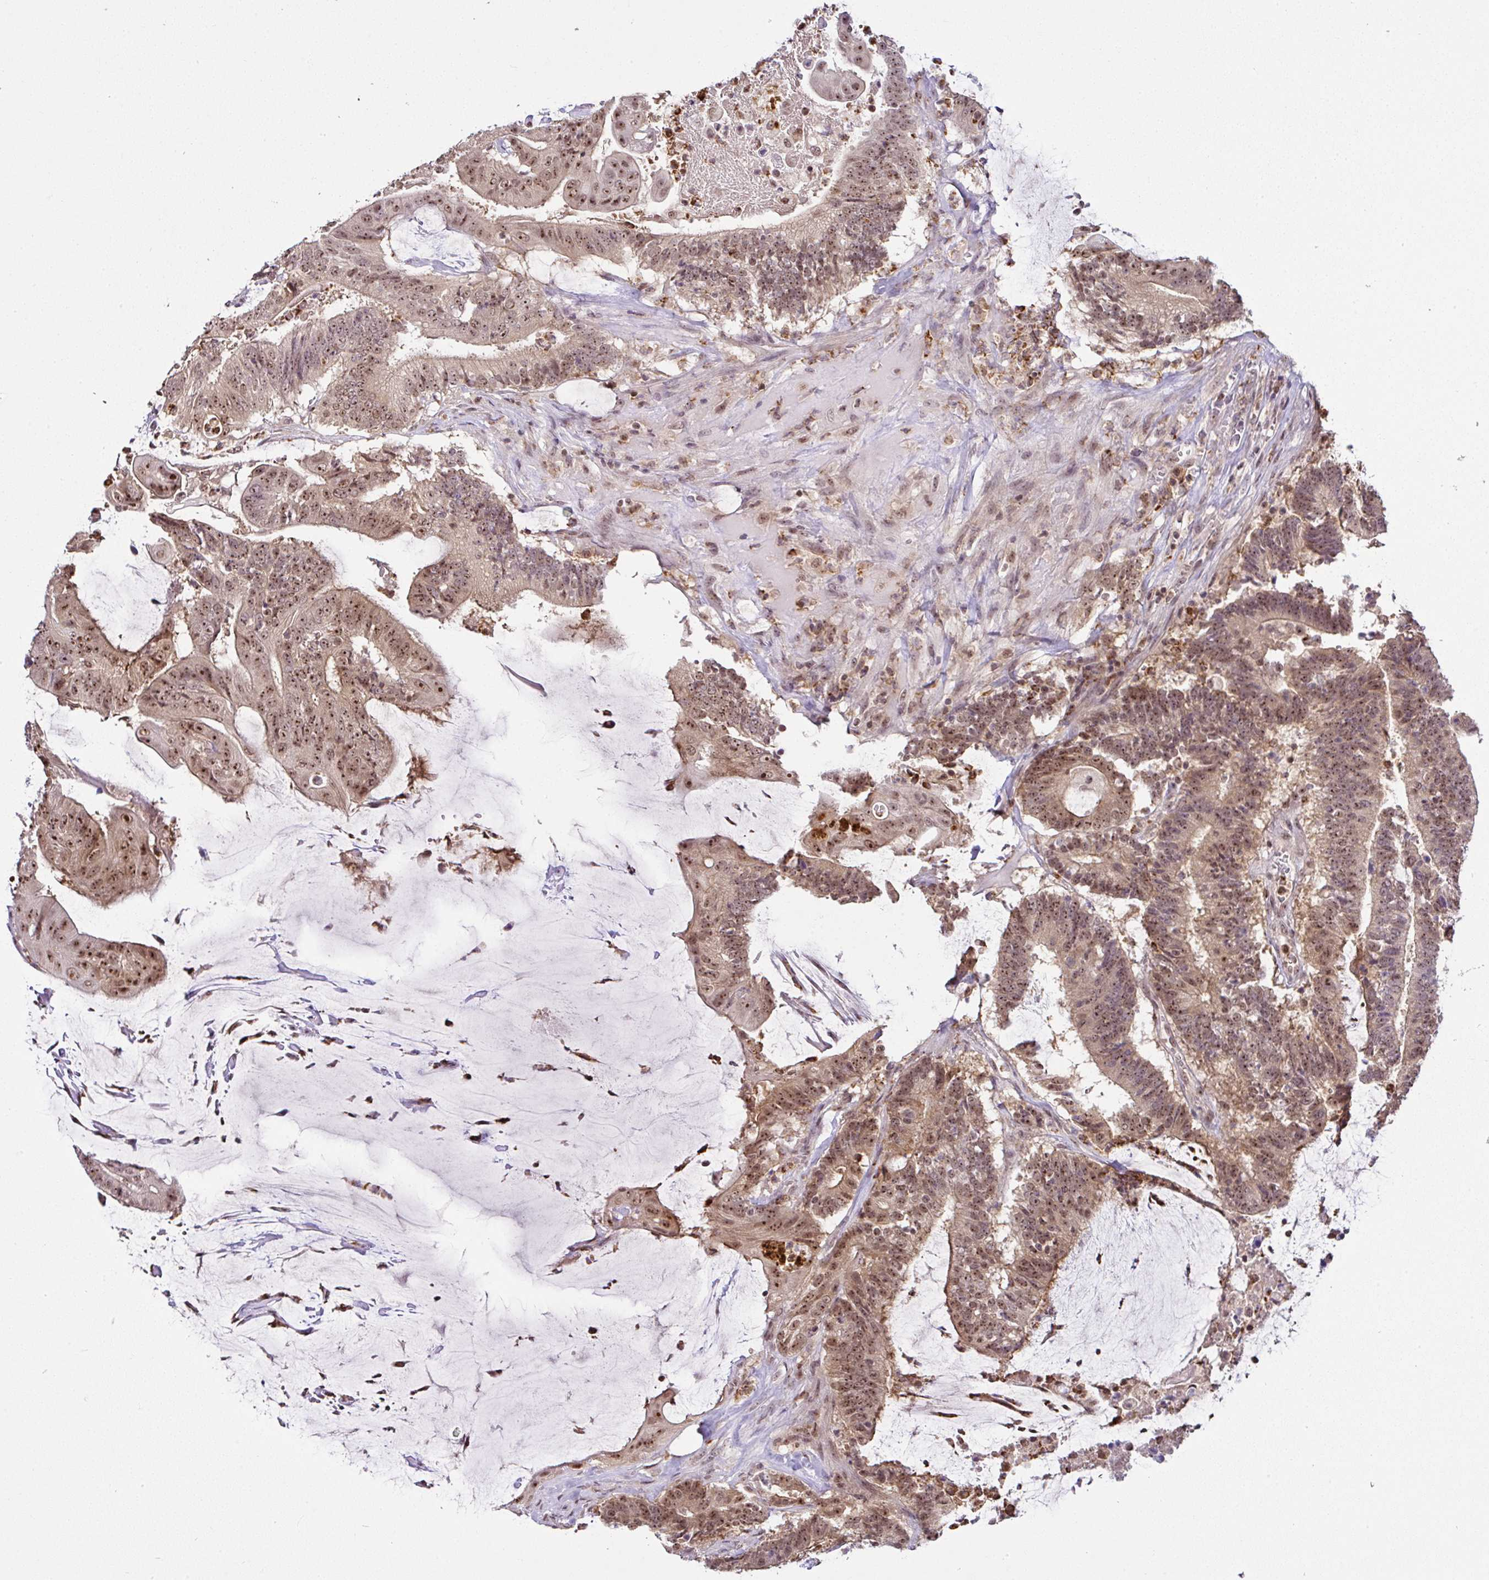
{"staining": {"intensity": "moderate", "quantity": ">75%", "location": "nuclear"}, "tissue": "colorectal cancer", "cell_type": "Tumor cells", "image_type": "cancer", "snomed": [{"axis": "morphology", "description": "Adenocarcinoma, NOS"}, {"axis": "topography", "description": "Colon"}], "caption": "This image reveals immunohistochemistry (IHC) staining of colorectal adenocarcinoma, with medium moderate nuclear staining in about >75% of tumor cells.", "gene": "PTPN2", "patient": {"sex": "female", "age": 43}}